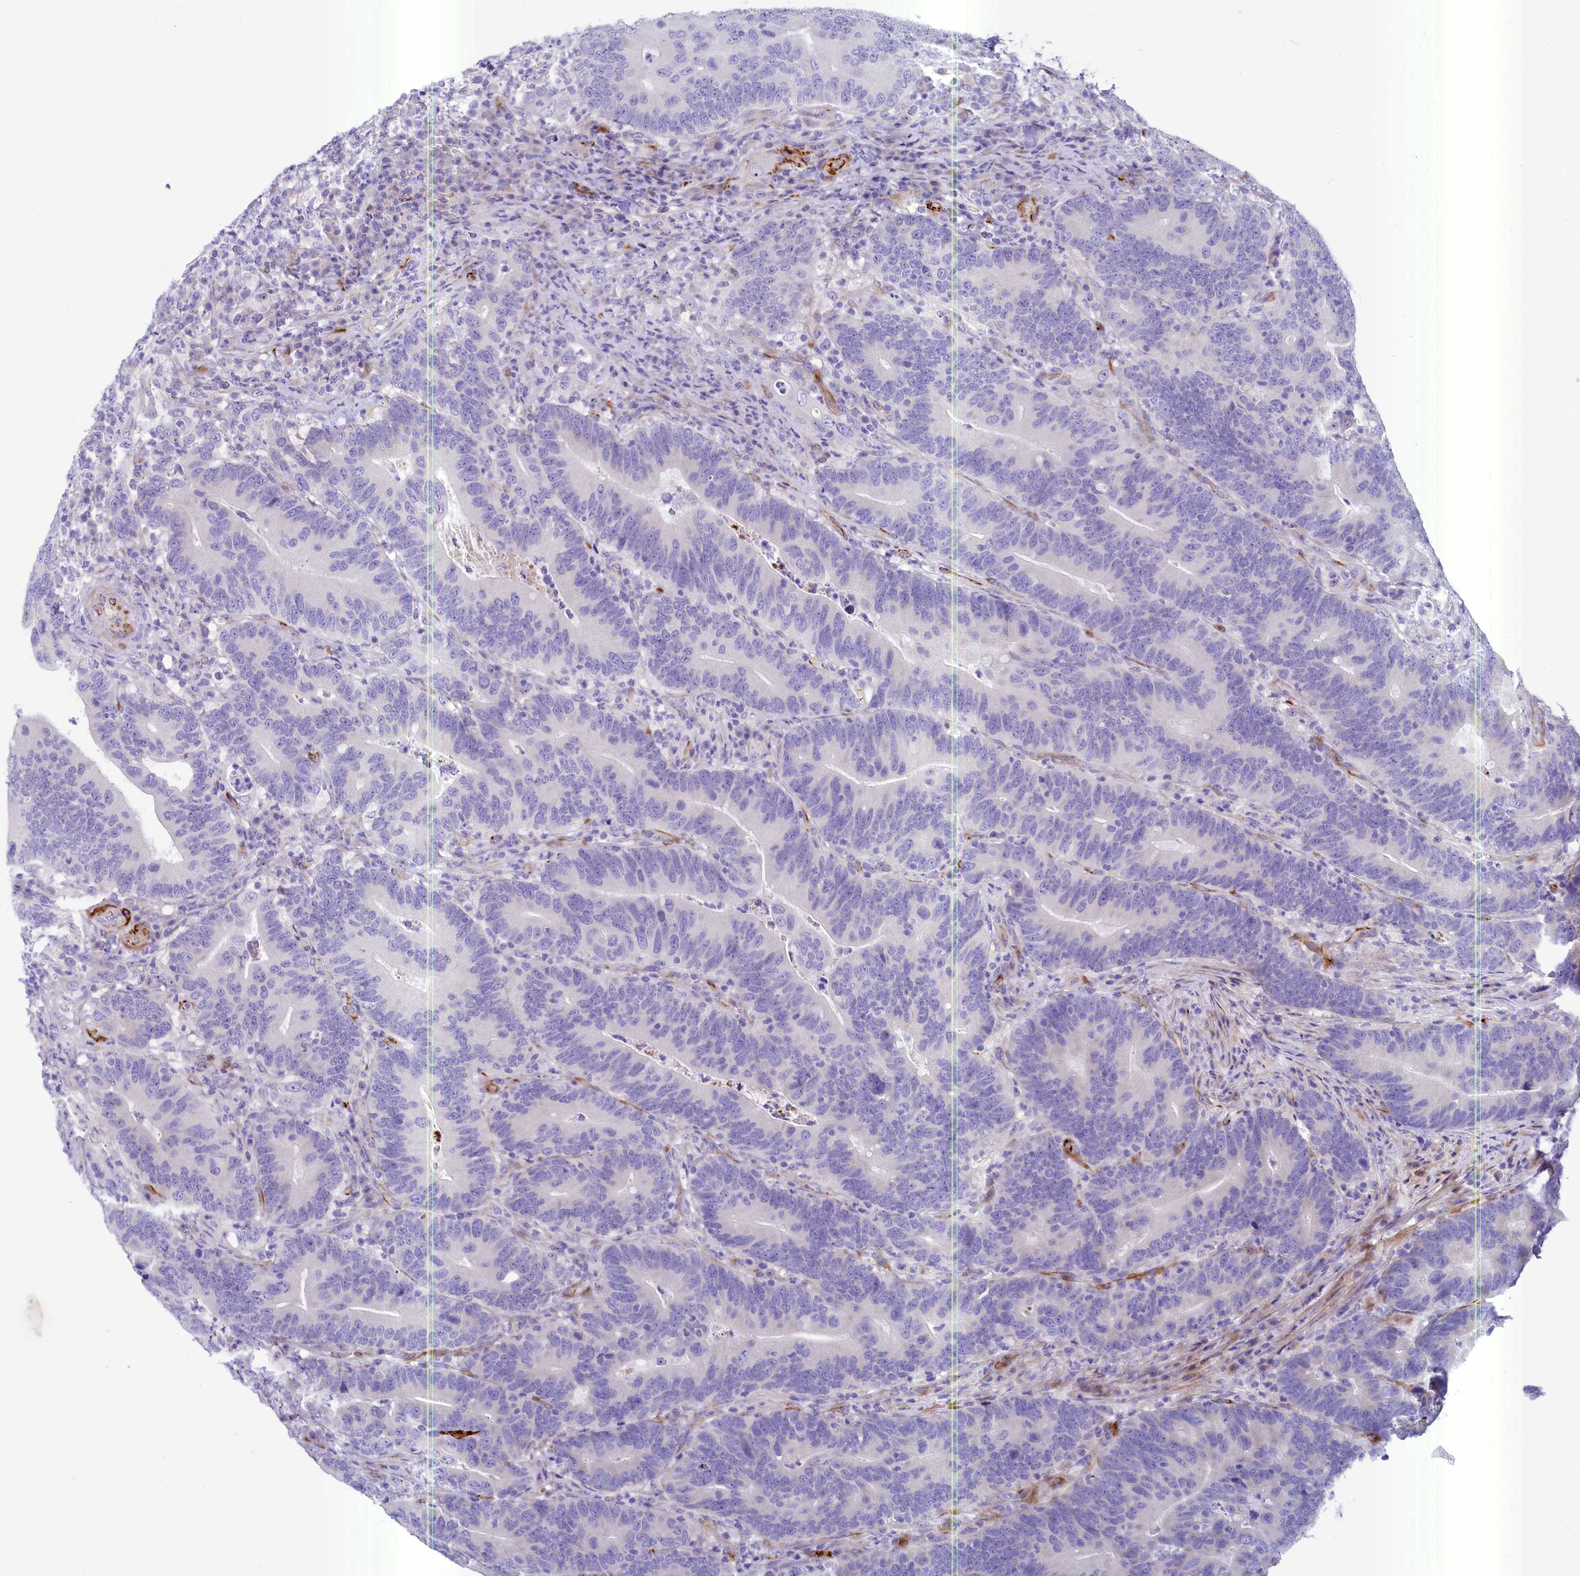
{"staining": {"intensity": "negative", "quantity": "none", "location": "none"}, "tissue": "colorectal cancer", "cell_type": "Tumor cells", "image_type": "cancer", "snomed": [{"axis": "morphology", "description": "Adenocarcinoma, NOS"}, {"axis": "topography", "description": "Colon"}], "caption": "Immunohistochemistry of colorectal adenocarcinoma exhibits no expression in tumor cells.", "gene": "SH3TC2", "patient": {"sex": "female", "age": 66}}